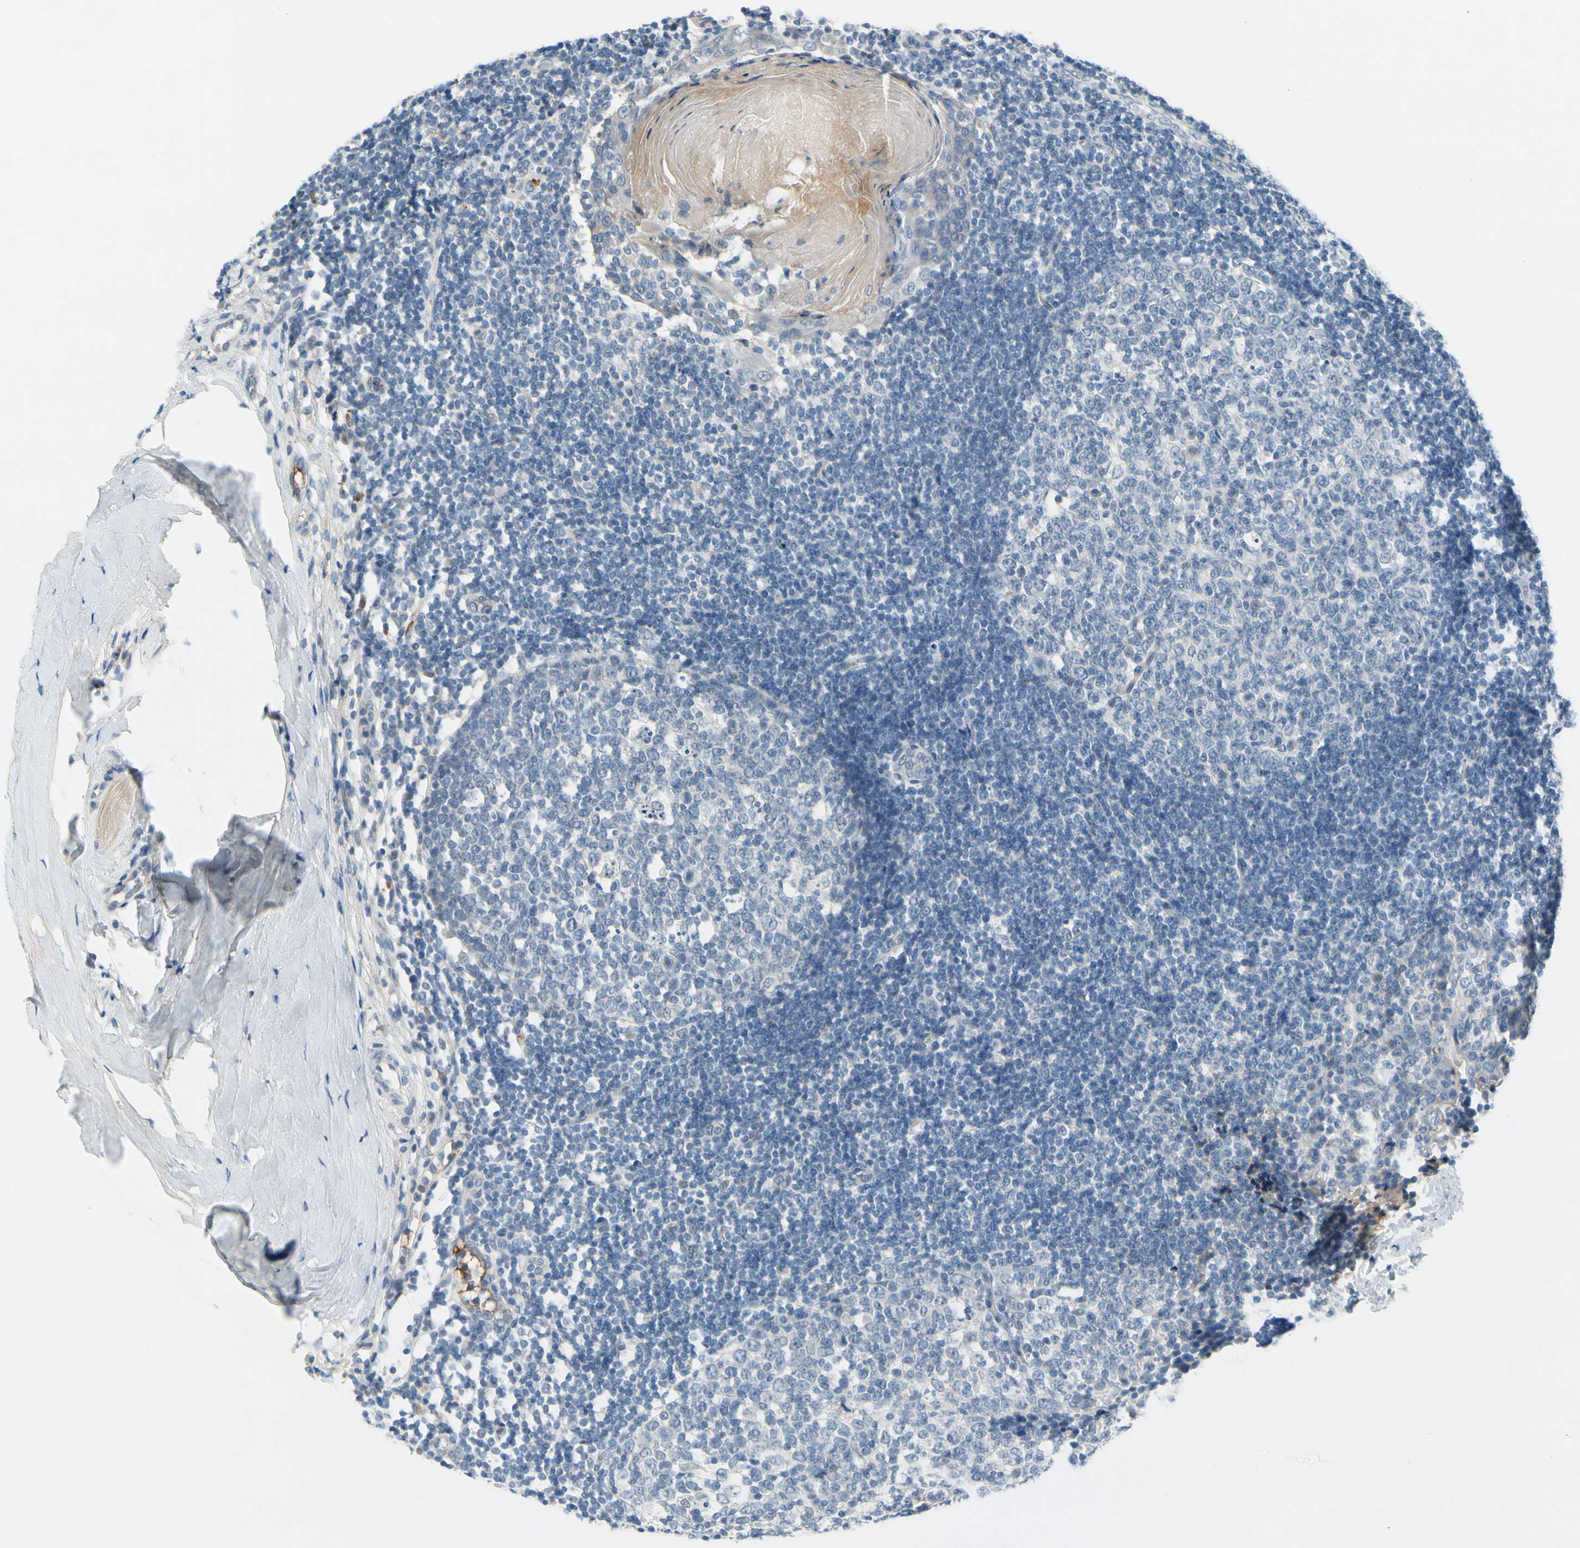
{"staining": {"intensity": "negative", "quantity": "none", "location": "none"}, "tissue": "tonsil", "cell_type": "Germinal center cells", "image_type": "normal", "snomed": [{"axis": "morphology", "description": "Normal tissue, NOS"}, {"axis": "topography", "description": "Tonsil"}], "caption": "This is a histopathology image of immunohistochemistry staining of benign tonsil, which shows no expression in germinal center cells. Brightfield microscopy of immunohistochemistry stained with DAB (3,3'-diaminobenzidine) (brown) and hematoxylin (blue), captured at high magnification.", "gene": "CNDP1", "patient": {"sex": "female", "age": 19}}